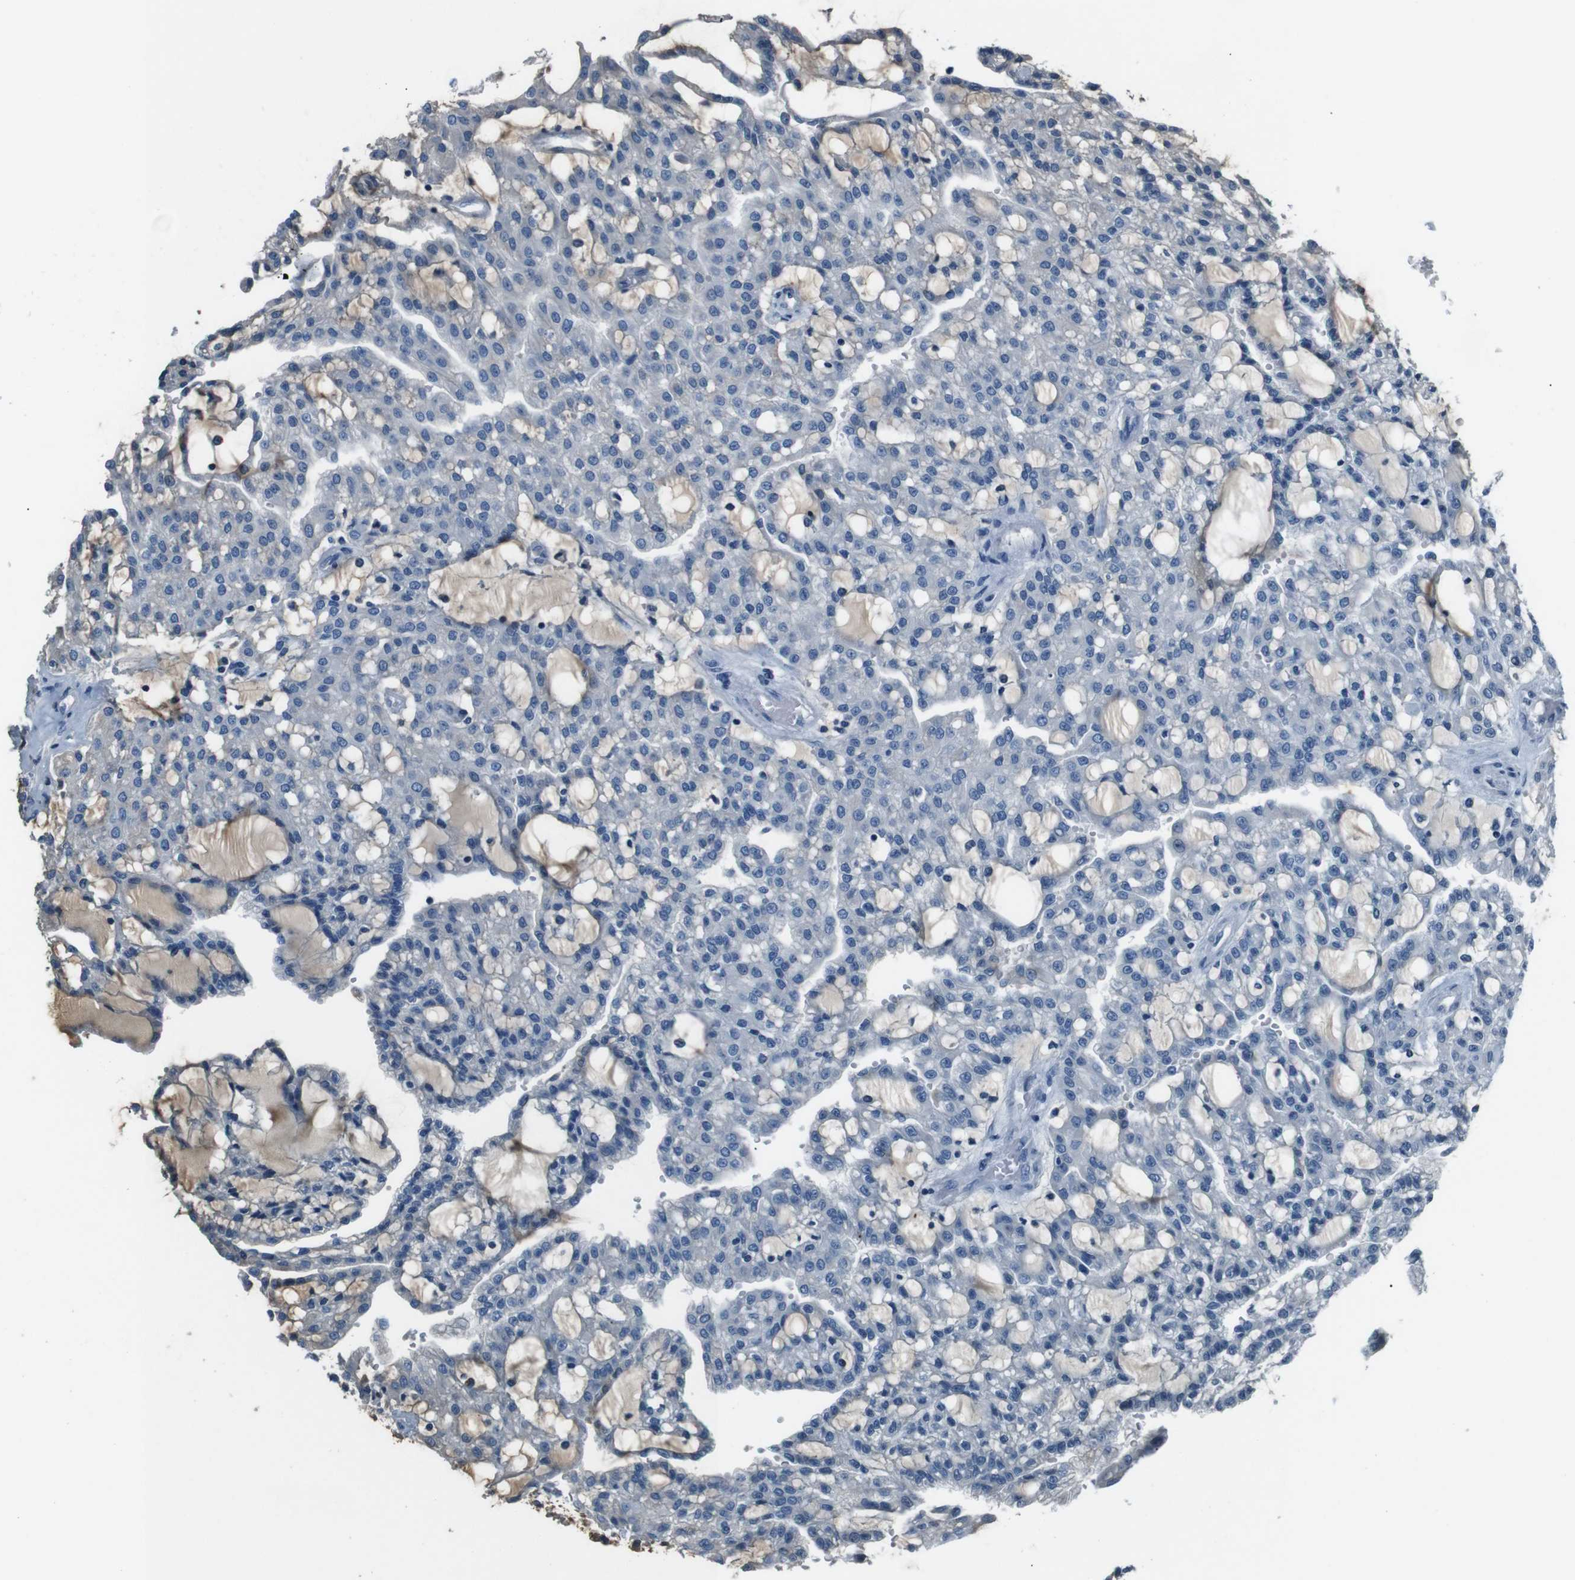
{"staining": {"intensity": "weak", "quantity": "<25%", "location": "cytoplasmic/membranous"}, "tissue": "renal cancer", "cell_type": "Tumor cells", "image_type": "cancer", "snomed": [{"axis": "morphology", "description": "Adenocarcinoma, NOS"}, {"axis": "topography", "description": "Kidney"}], "caption": "Immunohistochemistry micrograph of neoplastic tissue: adenocarcinoma (renal) stained with DAB (3,3'-diaminobenzidine) displays no significant protein positivity in tumor cells. The staining was performed using DAB (3,3'-diaminobenzidine) to visualize the protein expression in brown, while the nuclei were stained in blue with hematoxylin (Magnification: 20x).", "gene": "LEP", "patient": {"sex": "male", "age": 63}}